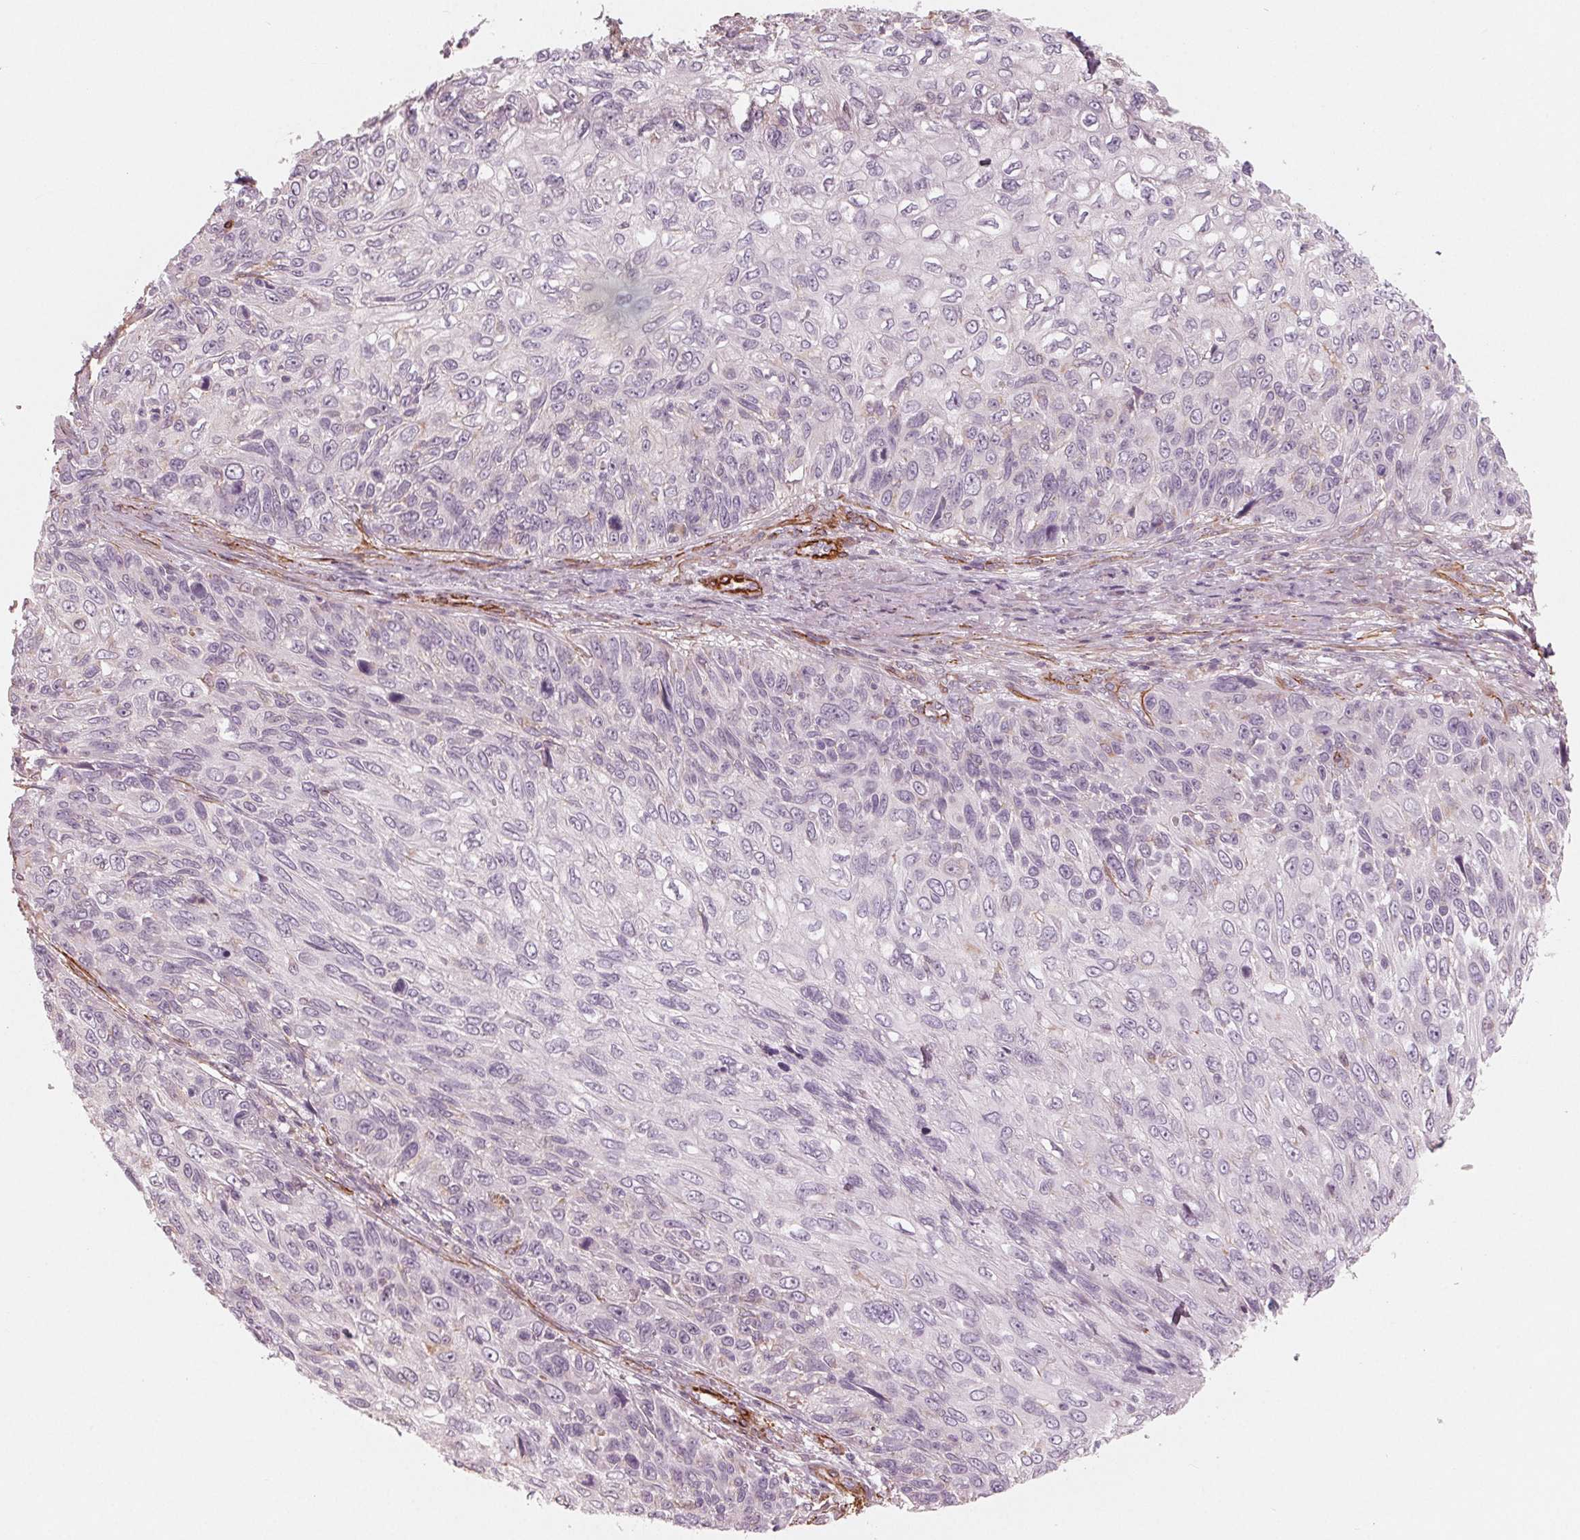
{"staining": {"intensity": "negative", "quantity": "none", "location": "none"}, "tissue": "skin cancer", "cell_type": "Tumor cells", "image_type": "cancer", "snomed": [{"axis": "morphology", "description": "Squamous cell carcinoma, NOS"}, {"axis": "topography", "description": "Skin"}], "caption": "Immunohistochemistry image of neoplastic tissue: human skin cancer (squamous cell carcinoma) stained with DAB (3,3'-diaminobenzidine) reveals no significant protein expression in tumor cells. Nuclei are stained in blue.", "gene": "MIER3", "patient": {"sex": "male", "age": 92}}